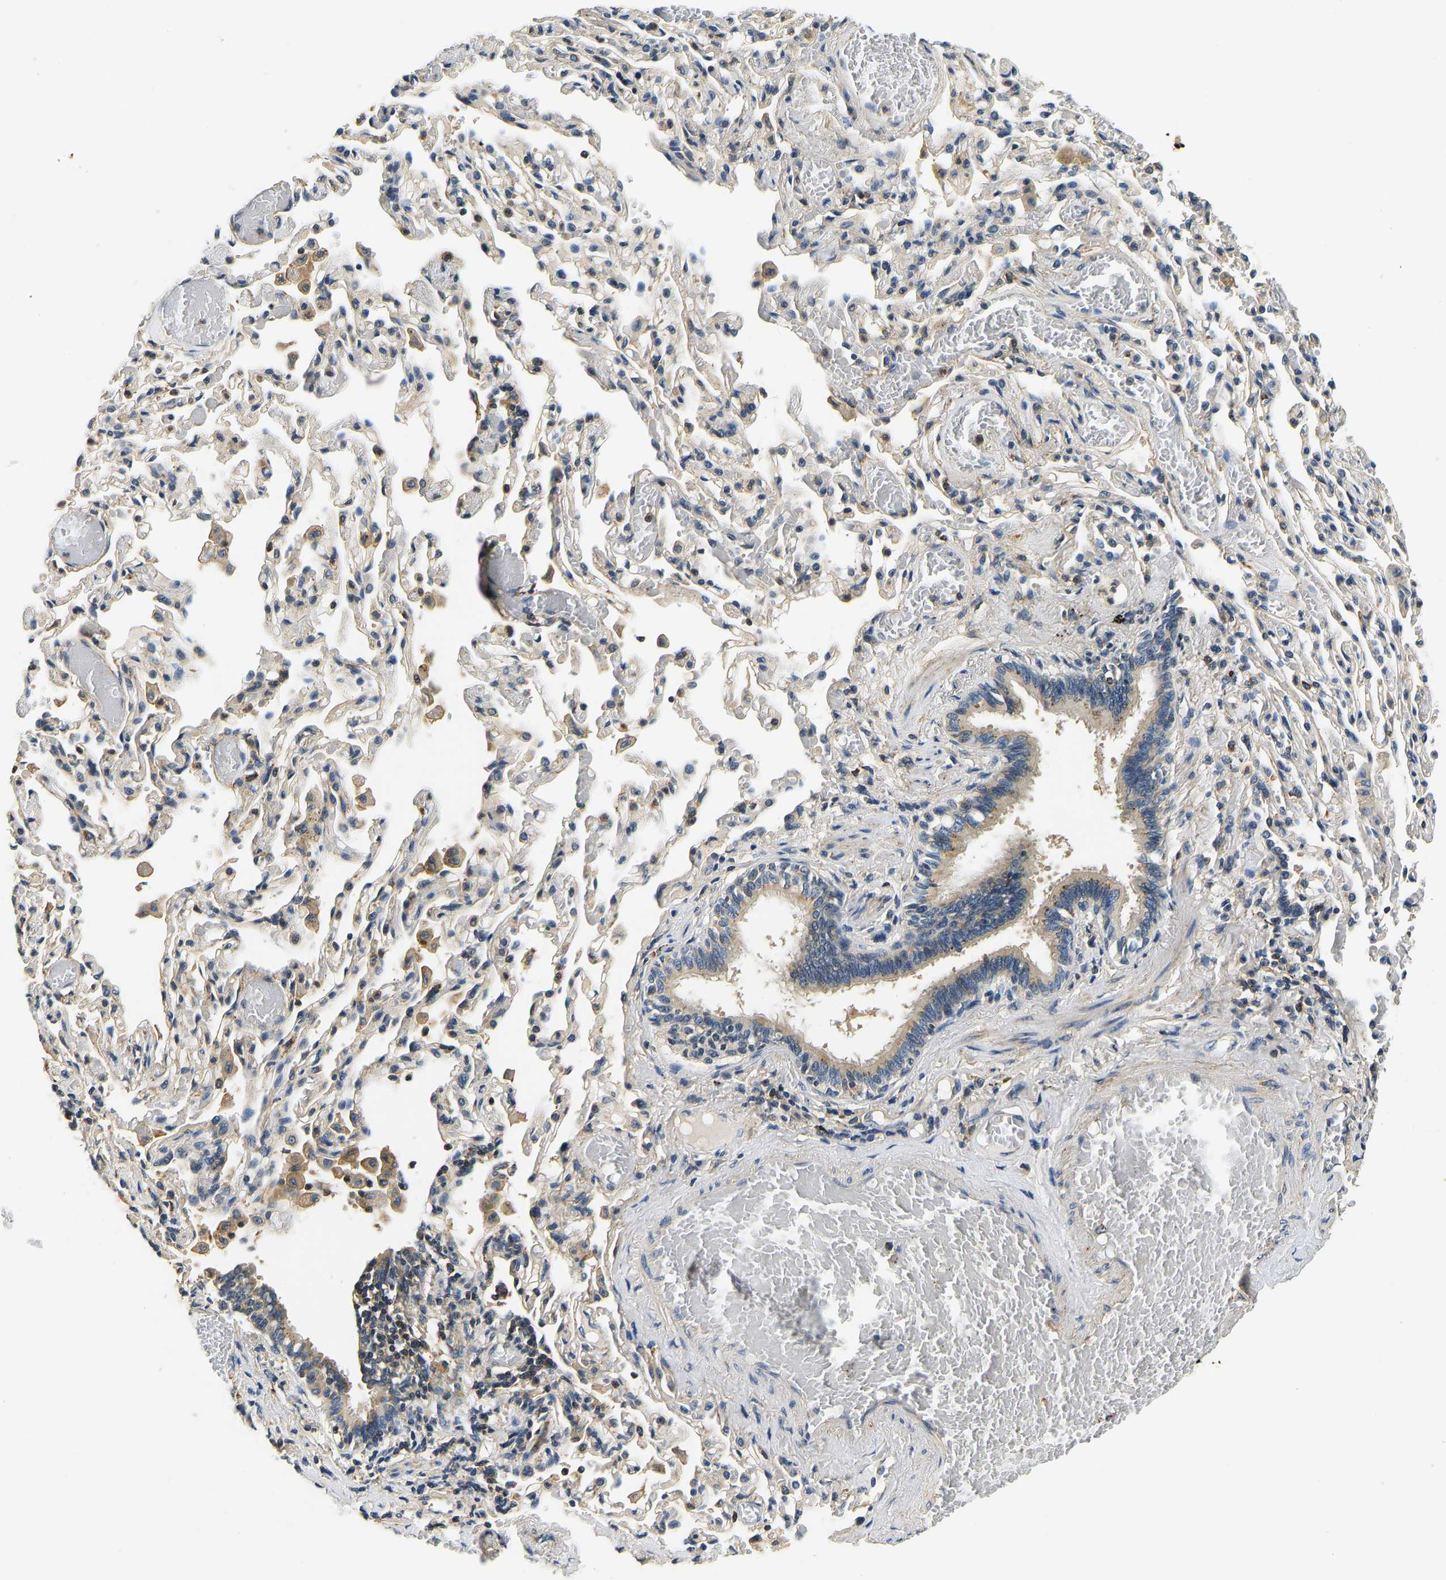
{"staining": {"intensity": "moderate", "quantity": ">75%", "location": "cytoplasmic/membranous"}, "tissue": "bronchus", "cell_type": "Respiratory epithelial cells", "image_type": "normal", "snomed": [{"axis": "morphology", "description": "Normal tissue, NOS"}, {"axis": "morphology", "description": "Inflammation, NOS"}, {"axis": "topography", "description": "Cartilage tissue"}, {"axis": "topography", "description": "Lung"}], "caption": "Immunohistochemical staining of normal human bronchus reveals moderate cytoplasmic/membranous protein staining in about >75% of respiratory epithelial cells. (DAB (3,3'-diaminobenzidine) = brown stain, brightfield microscopy at high magnification).", "gene": "RESF1", "patient": {"sex": "male", "age": 71}}